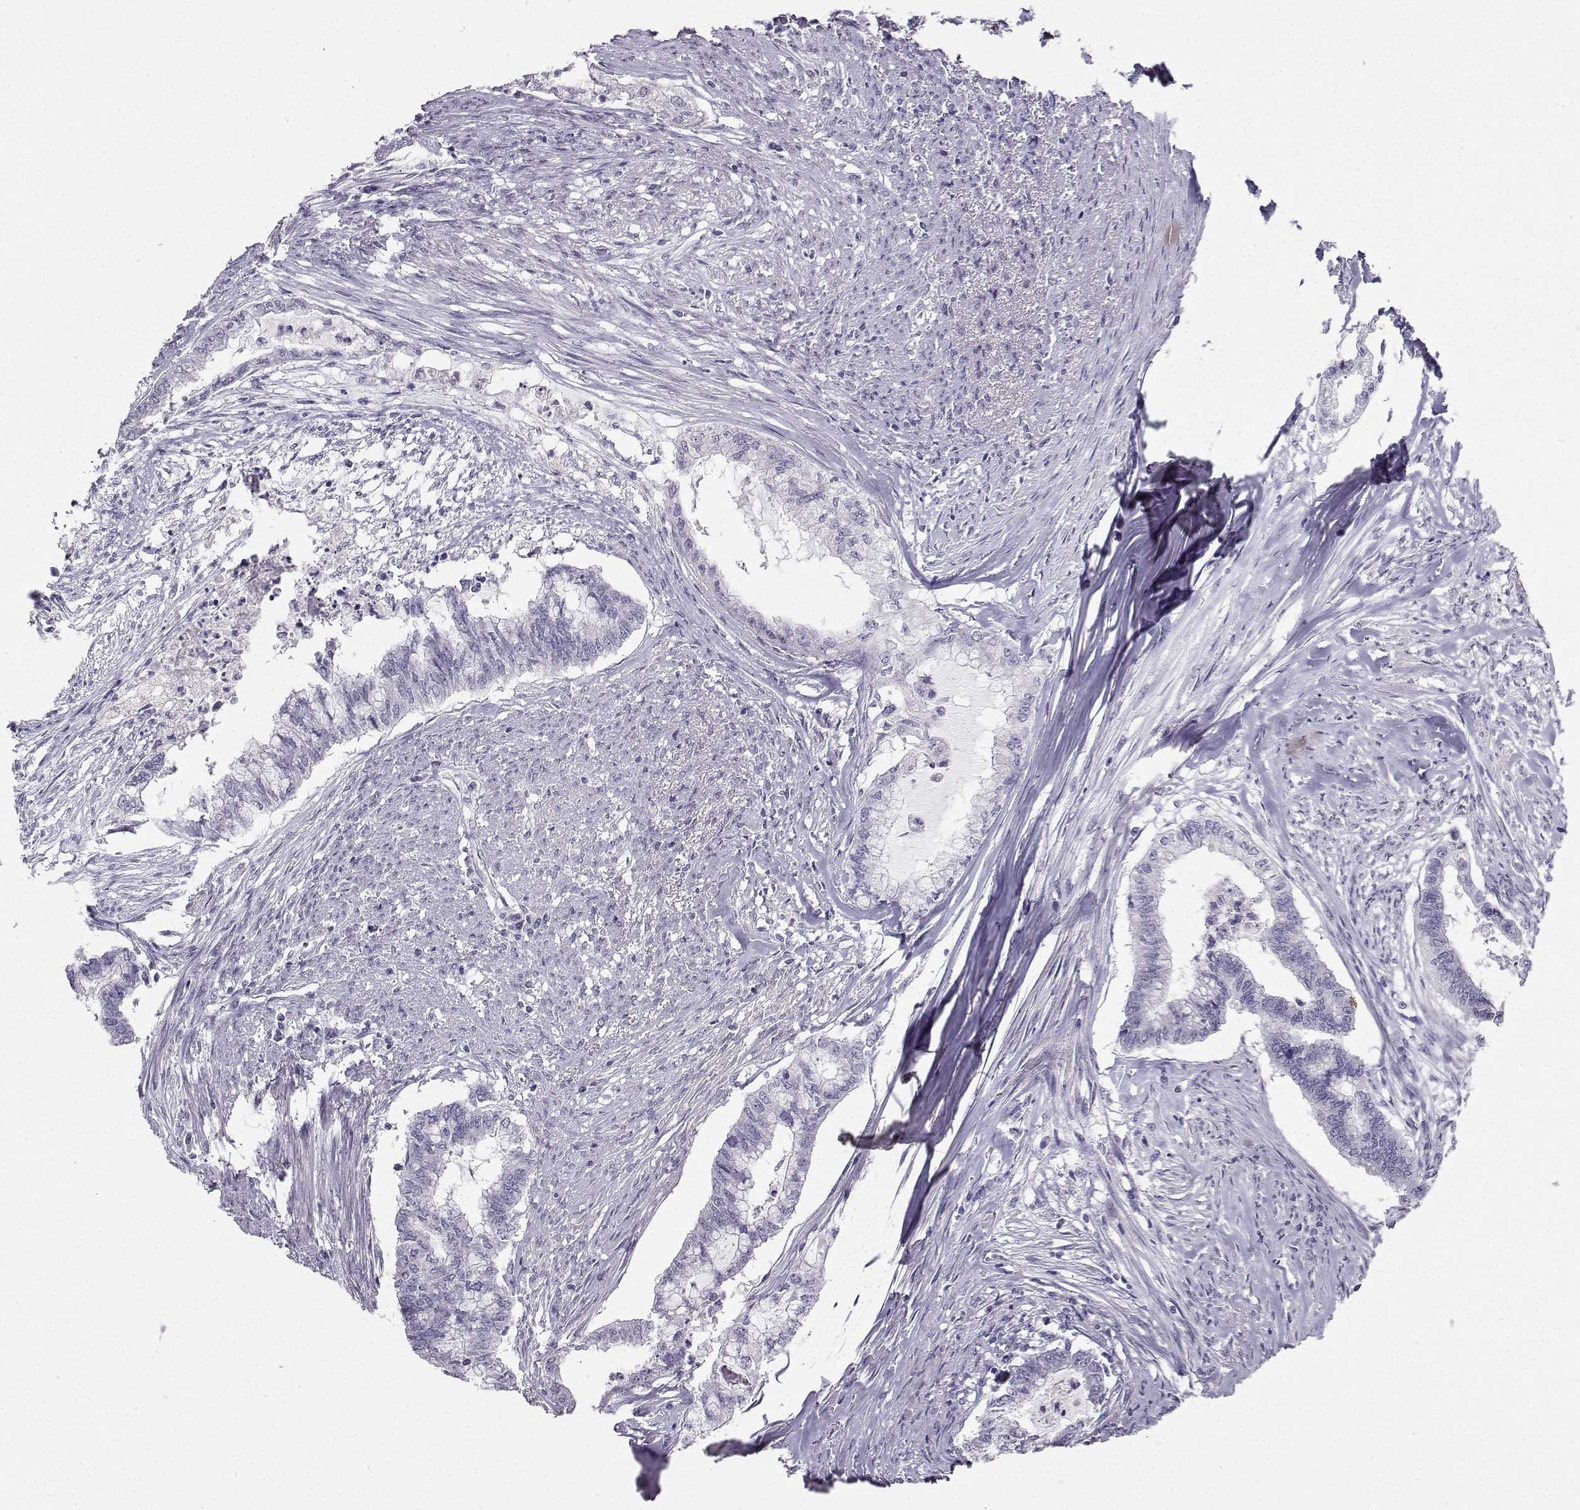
{"staining": {"intensity": "negative", "quantity": "none", "location": "none"}, "tissue": "endometrial cancer", "cell_type": "Tumor cells", "image_type": "cancer", "snomed": [{"axis": "morphology", "description": "Adenocarcinoma, NOS"}, {"axis": "topography", "description": "Endometrium"}], "caption": "The micrograph demonstrates no significant positivity in tumor cells of adenocarcinoma (endometrial).", "gene": "CARTPT", "patient": {"sex": "female", "age": 79}}